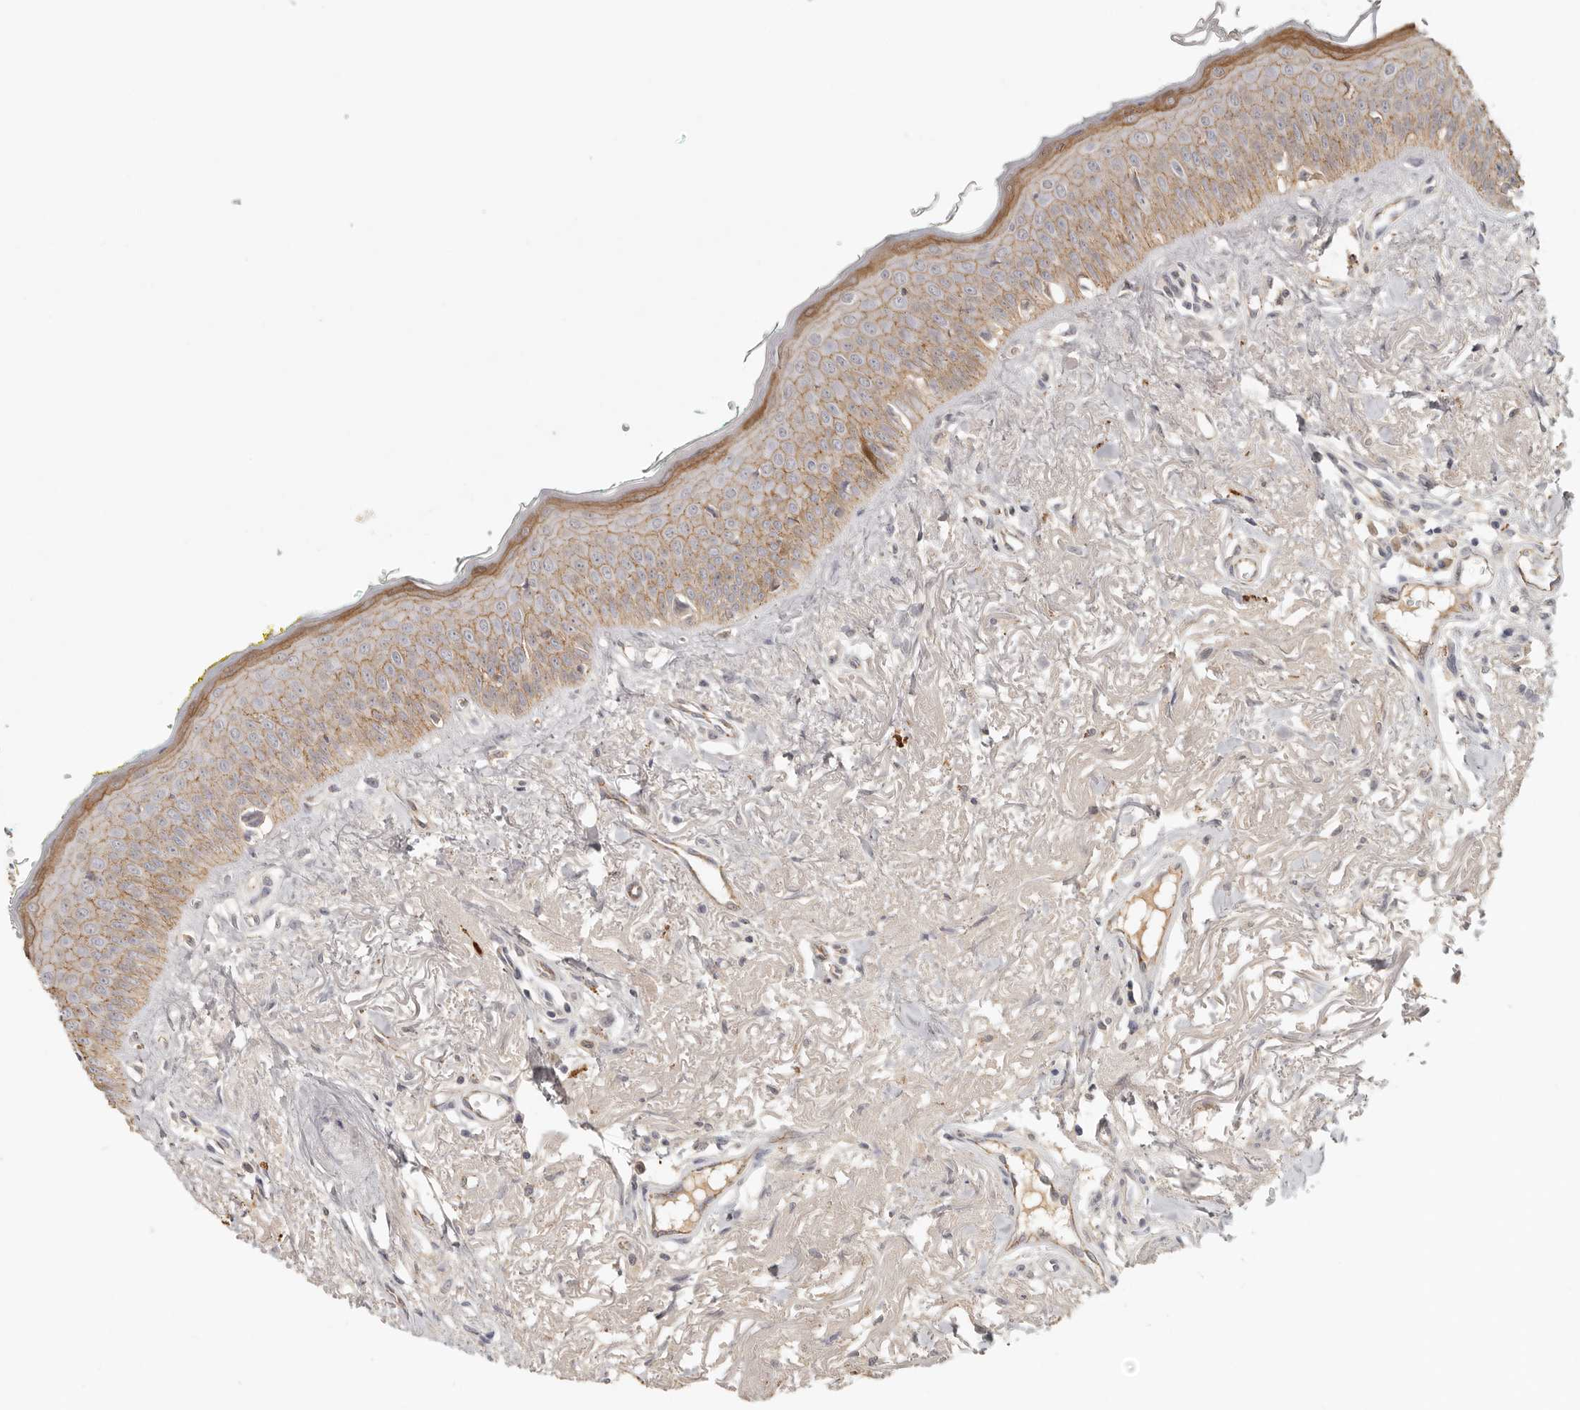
{"staining": {"intensity": "moderate", "quantity": ">75%", "location": "cytoplasmic/membranous"}, "tissue": "oral mucosa", "cell_type": "Squamous epithelial cells", "image_type": "normal", "snomed": [{"axis": "morphology", "description": "Normal tissue, NOS"}, {"axis": "topography", "description": "Oral tissue"}], "caption": "There is medium levels of moderate cytoplasmic/membranous positivity in squamous epithelial cells of benign oral mucosa, as demonstrated by immunohistochemical staining (brown color).", "gene": "ANXA9", "patient": {"sex": "female", "age": 70}}